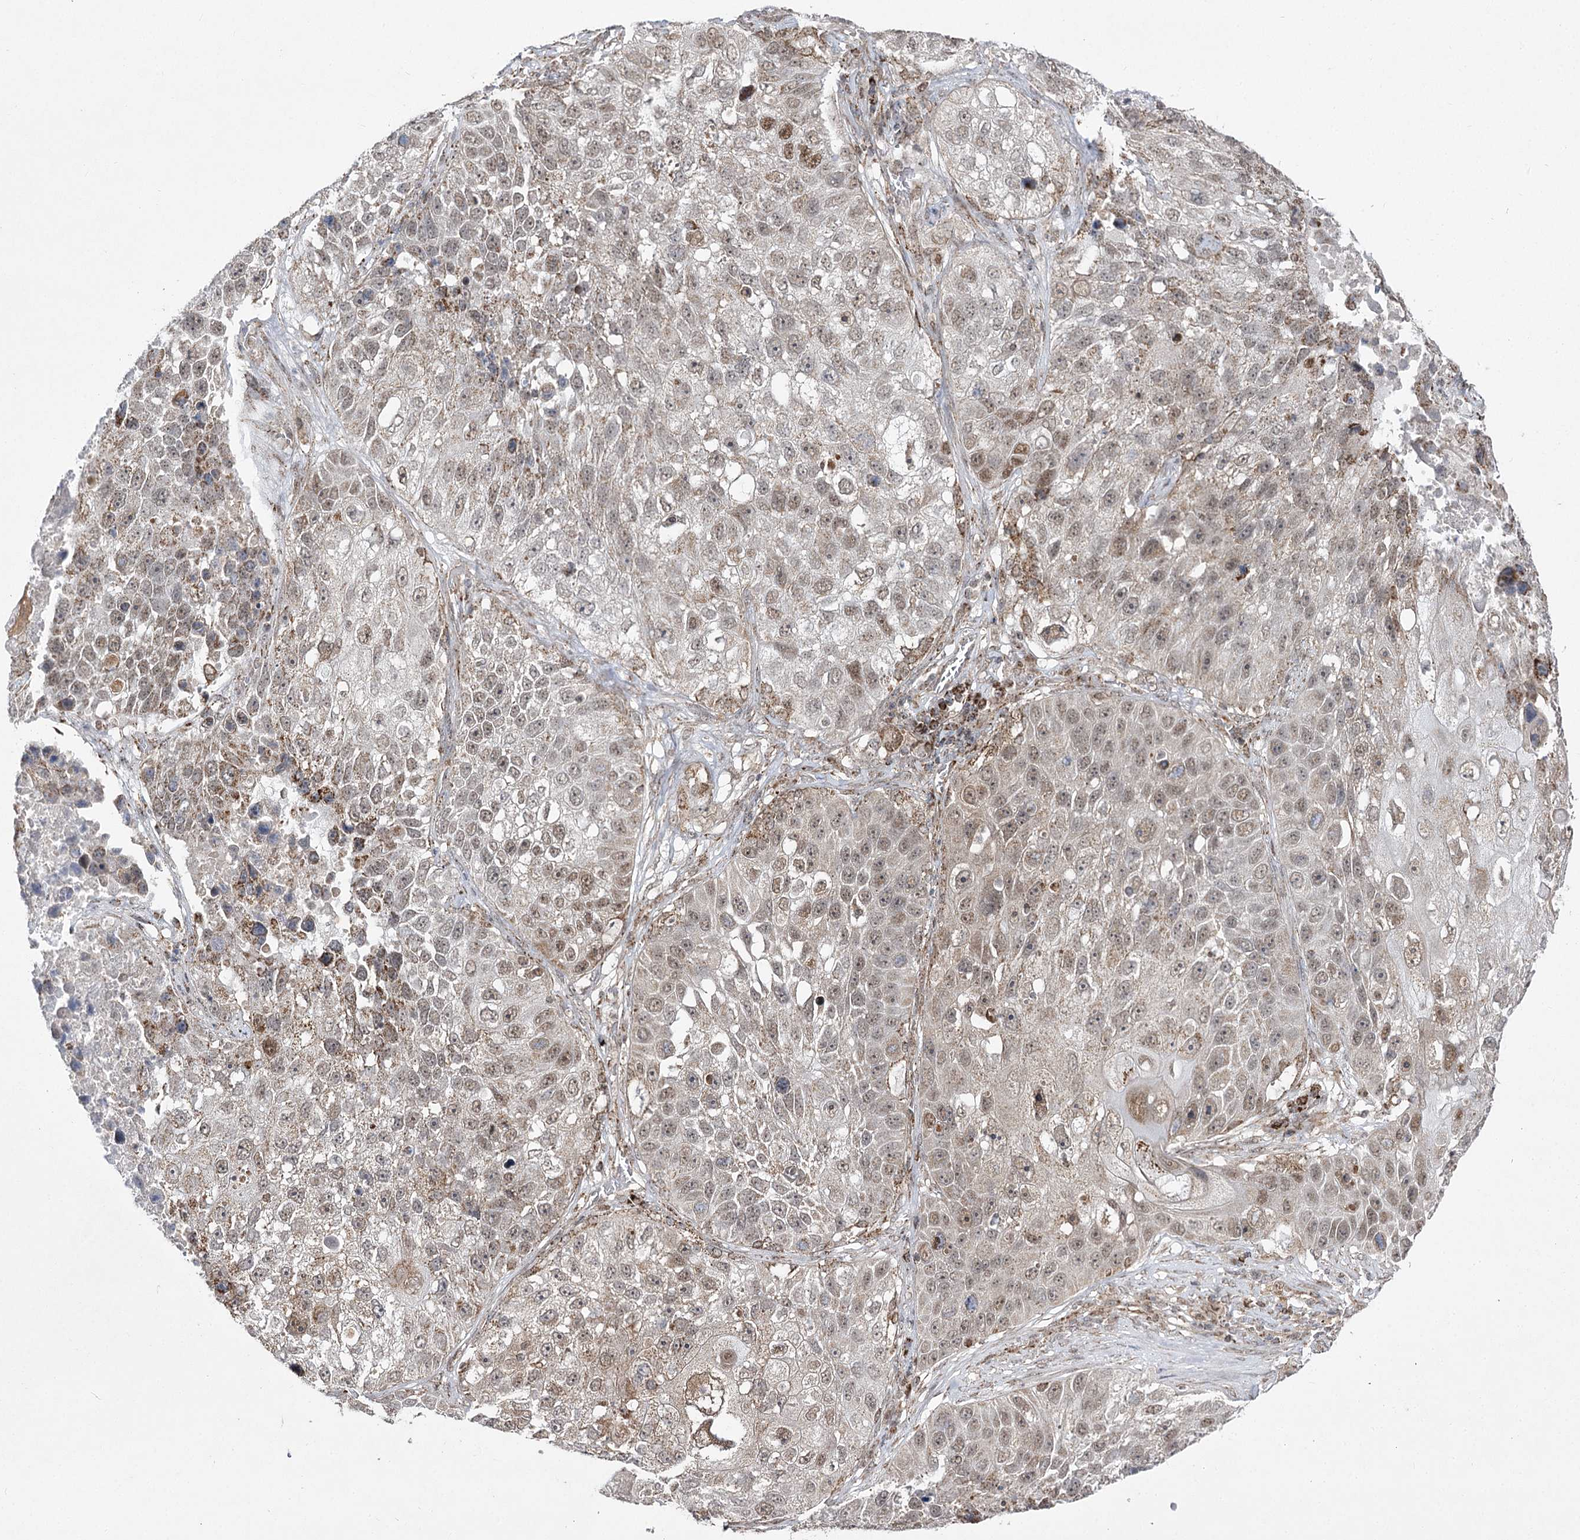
{"staining": {"intensity": "moderate", "quantity": ">75%", "location": "nuclear"}, "tissue": "lung cancer", "cell_type": "Tumor cells", "image_type": "cancer", "snomed": [{"axis": "morphology", "description": "Squamous cell carcinoma, NOS"}, {"axis": "topography", "description": "Lung"}], "caption": "High-power microscopy captured an immunohistochemistry (IHC) image of lung cancer (squamous cell carcinoma), revealing moderate nuclear positivity in about >75% of tumor cells. The protein is shown in brown color, while the nuclei are stained blue.", "gene": "SLC4A1AP", "patient": {"sex": "male", "age": 61}}